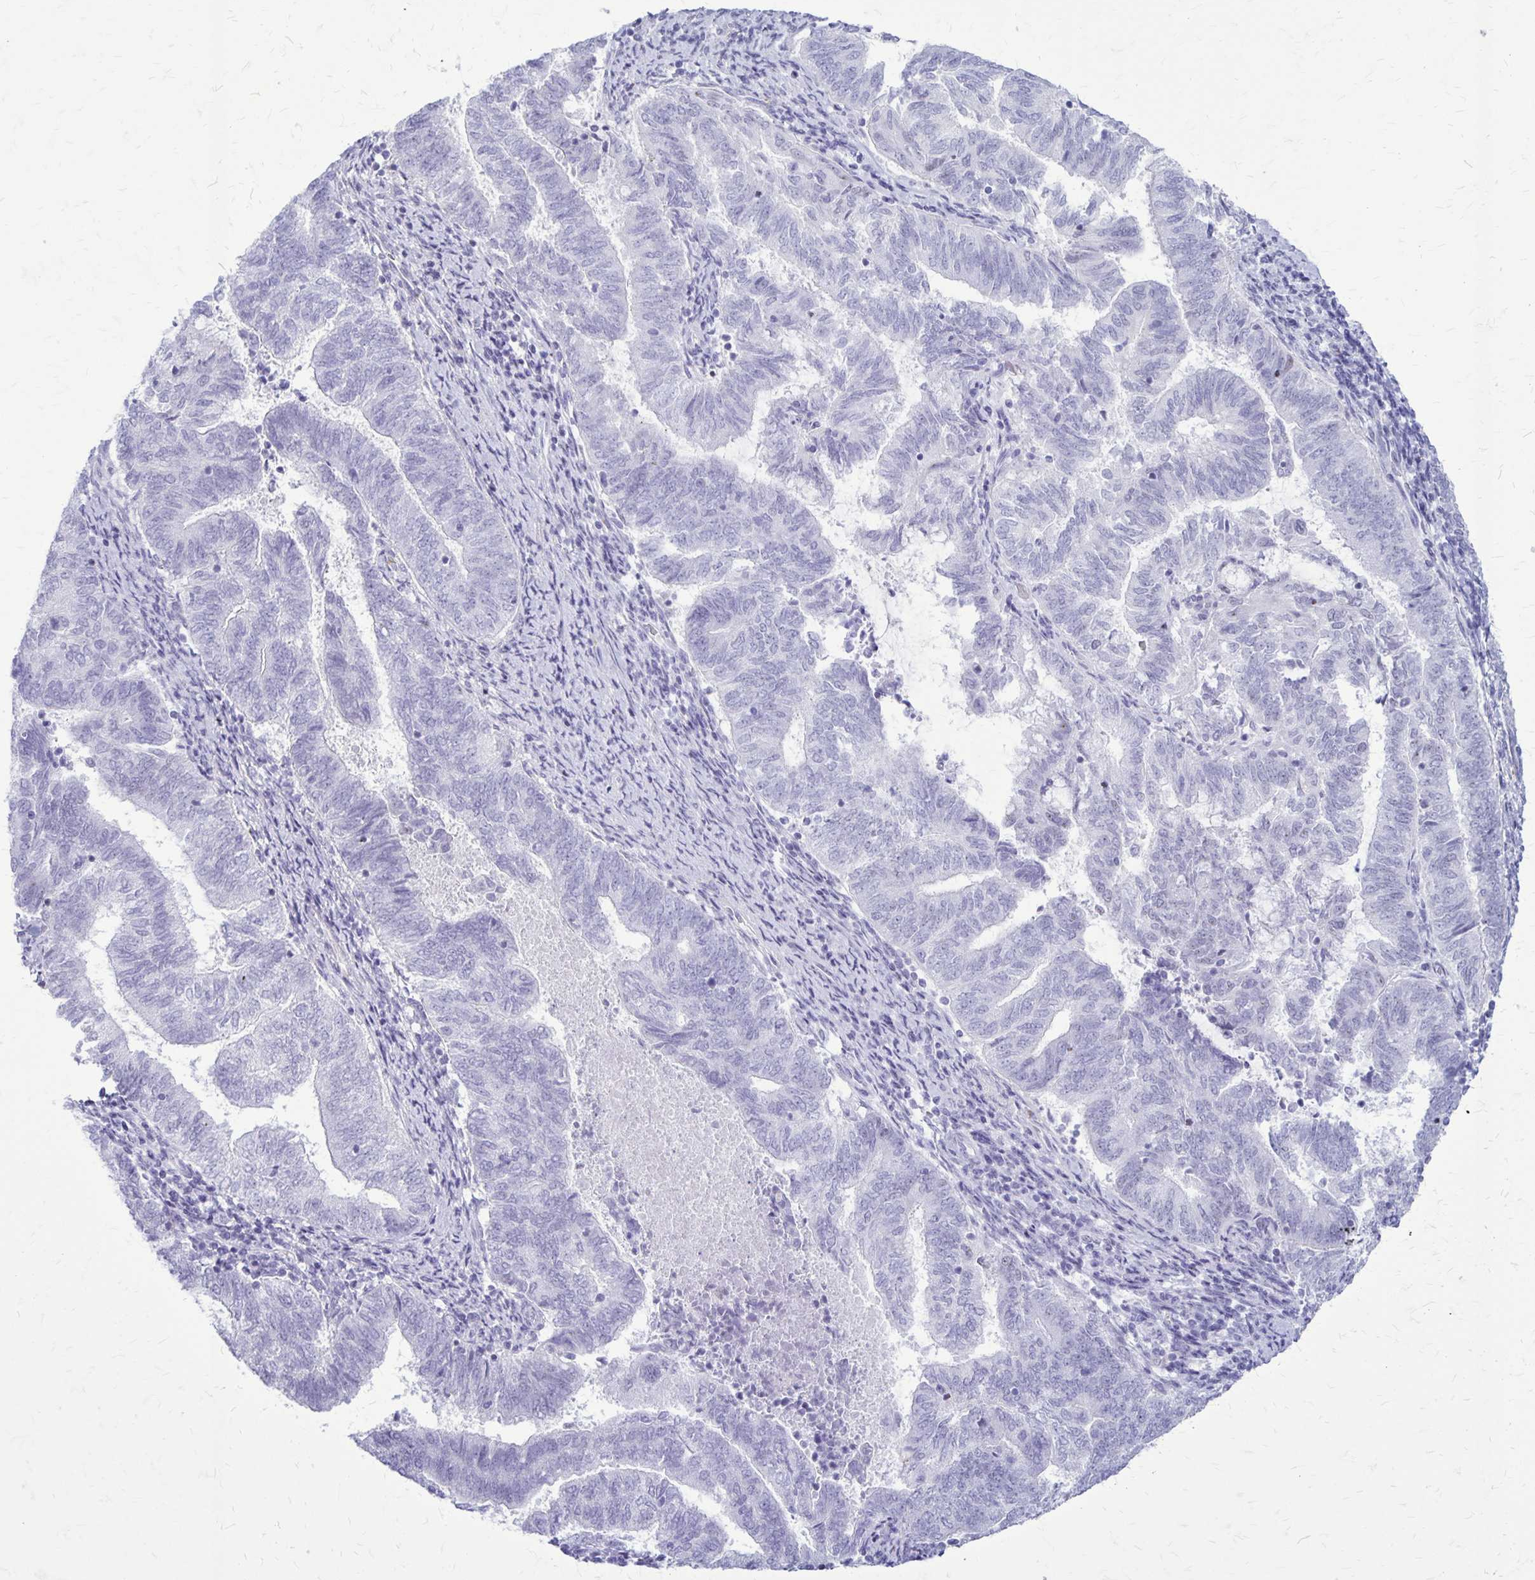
{"staining": {"intensity": "negative", "quantity": "none", "location": "none"}, "tissue": "endometrial cancer", "cell_type": "Tumor cells", "image_type": "cancer", "snomed": [{"axis": "morphology", "description": "Adenocarcinoma, NOS"}, {"axis": "topography", "description": "Endometrium"}], "caption": "Immunohistochemistry image of human adenocarcinoma (endometrial) stained for a protein (brown), which reveals no positivity in tumor cells.", "gene": "GP9", "patient": {"sex": "female", "age": 65}}